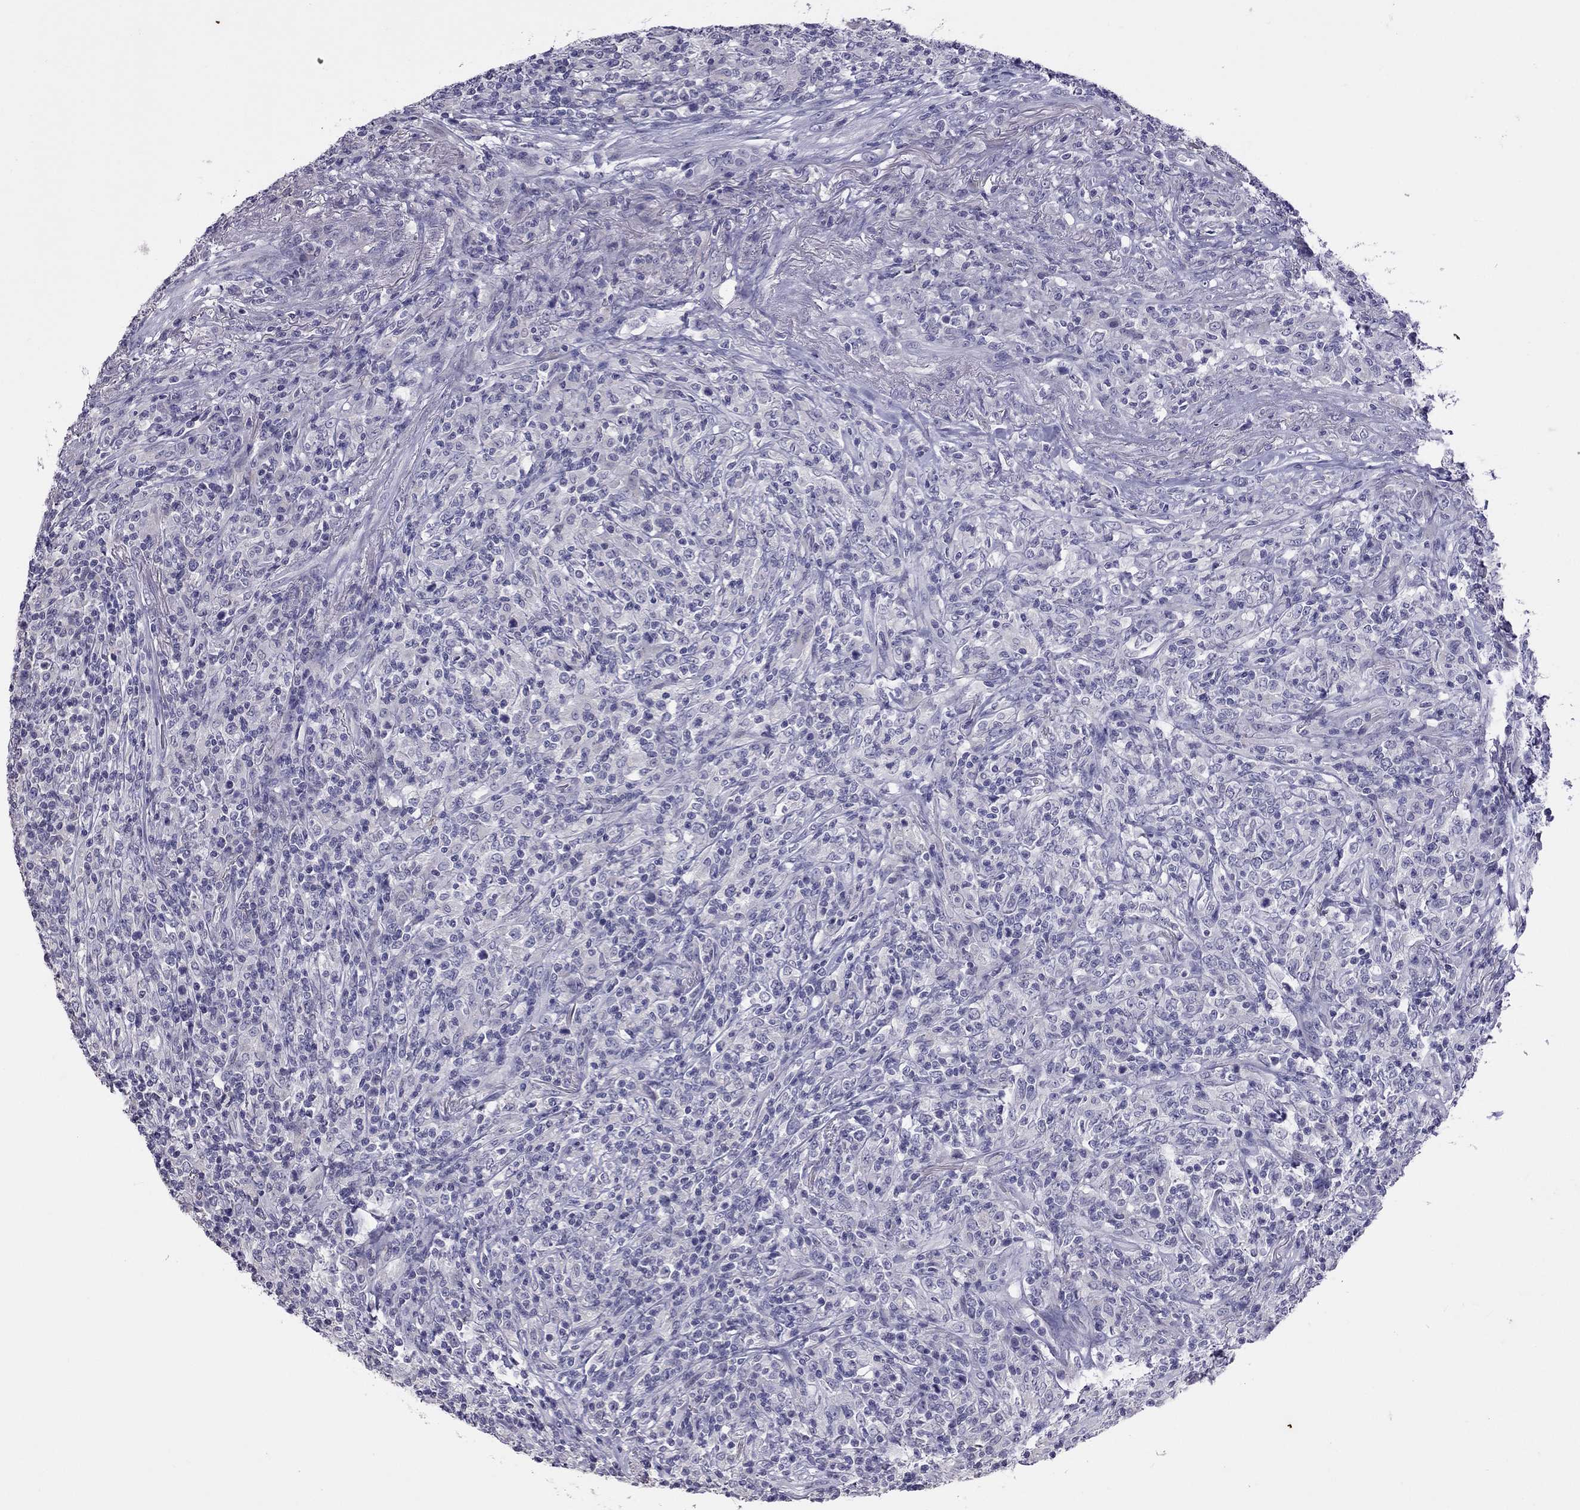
{"staining": {"intensity": "negative", "quantity": "none", "location": "none"}, "tissue": "lymphoma", "cell_type": "Tumor cells", "image_type": "cancer", "snomed": [{"axis": "morphology", "description": "Malignant lymphoma, non-Hodgkin's type, High grade"}, {"axis": "topography", "description": "Lung"}], "caption": "Tumor cells show no significant protein expression in malignant lymphoma, non-Hodgkin's type (high-grade).", "gene": "PPP1R3A", "patient": {"sex": "male", "age": 79}}